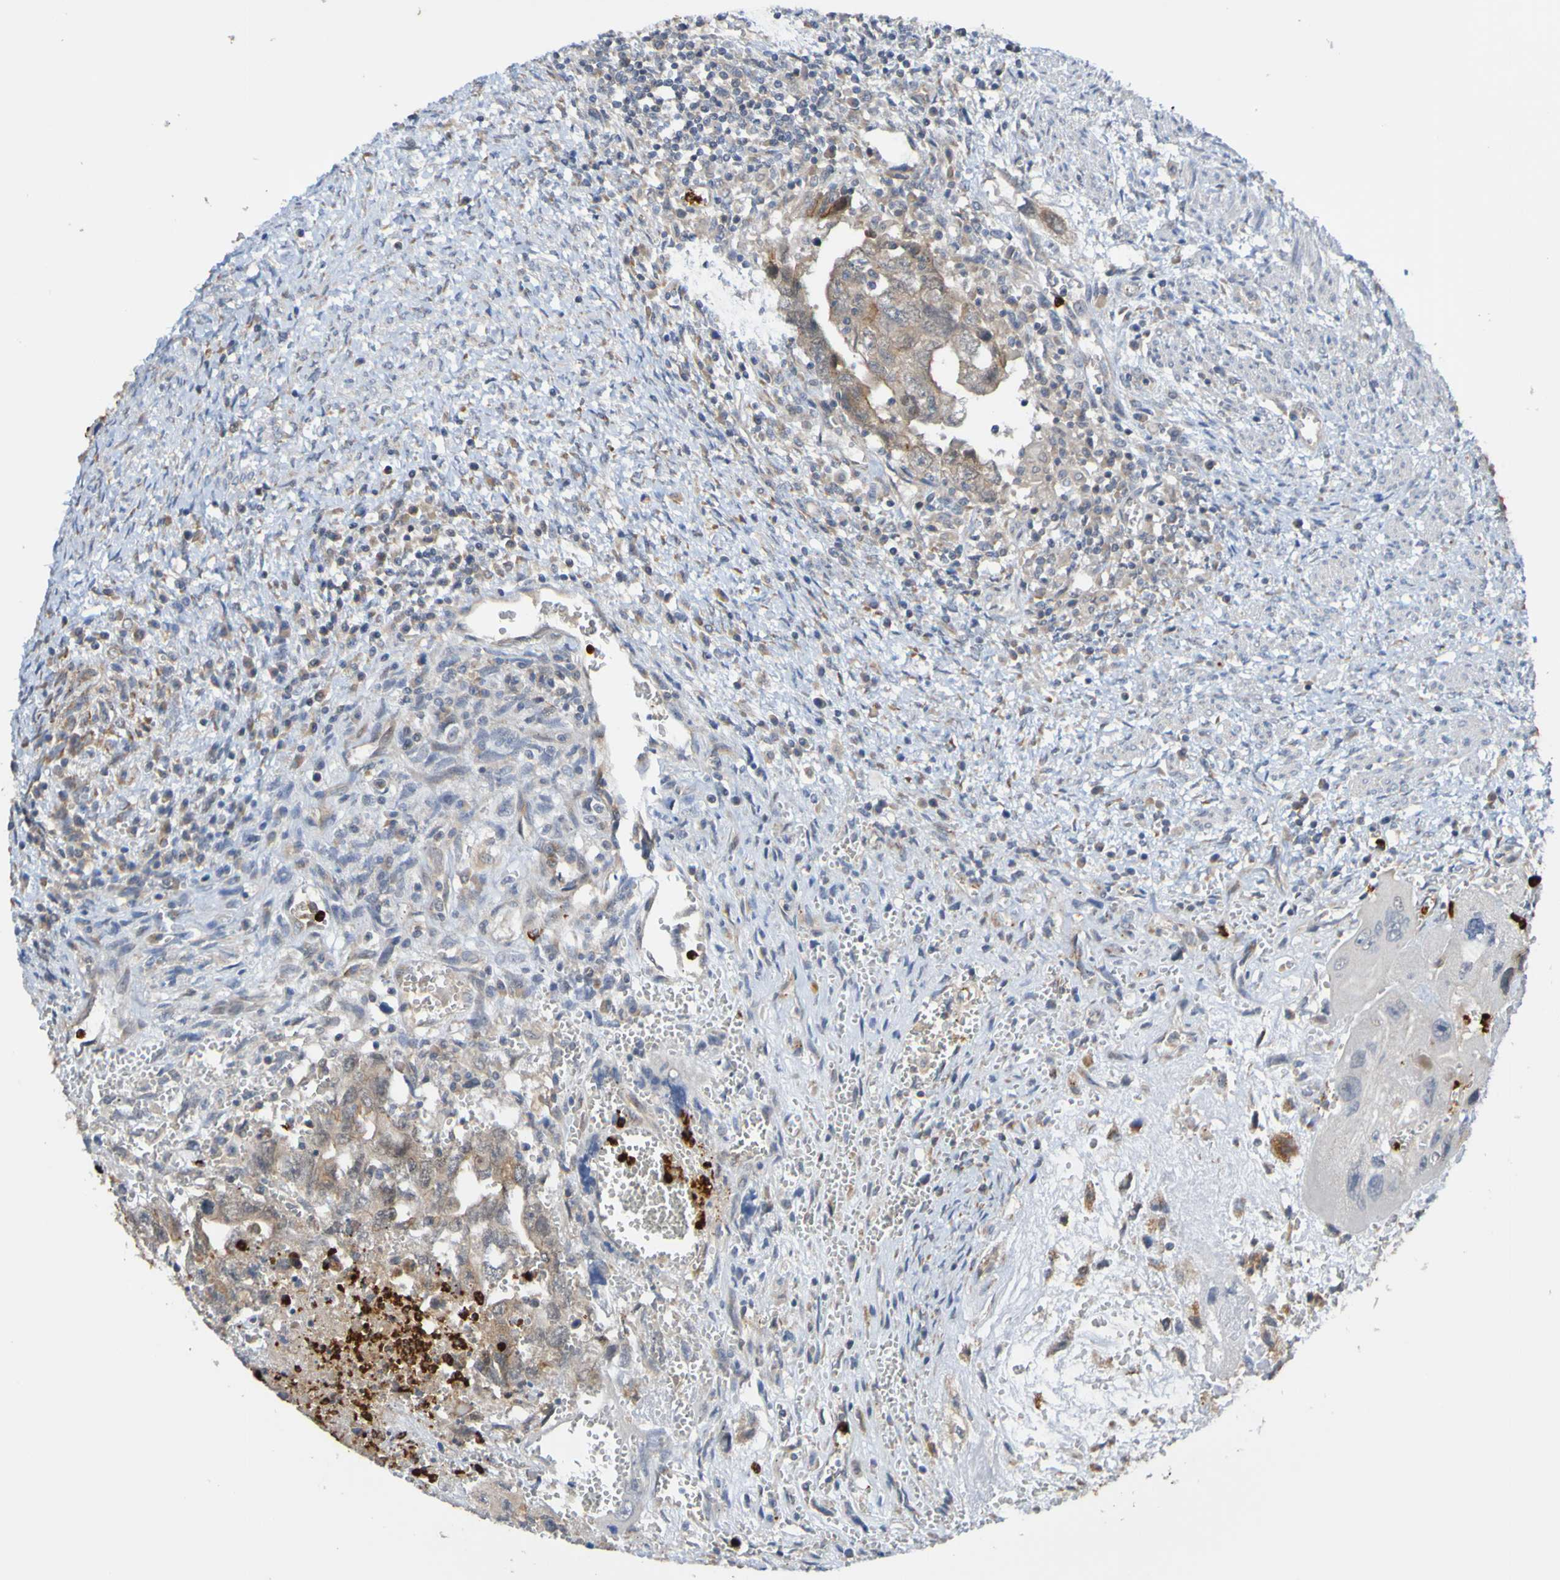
{"staining": {"intensity": "weak", "quantity": ">75%", "location": "cytoplasmic/membranous"}, "tissue": "testis cancer", "cell_type": "Tumor cells", "image_type": "cancer", "snomed": [{"axis": "morphology", "description": "Carcinoma, Embryonal, NOS"}, {"axis": "topography", "description": "Testis"}], "caption": "DAB (3,3'-diaminobenzidine) immunohistochemical staining of human testis cancer (embryonal carcinoma) reveals weak cytoplasmic/membranous protein staining in about >75% of tumor cells.", "gene": "ST8SIA6", "patient": {"sex": "male", "age": 28}}